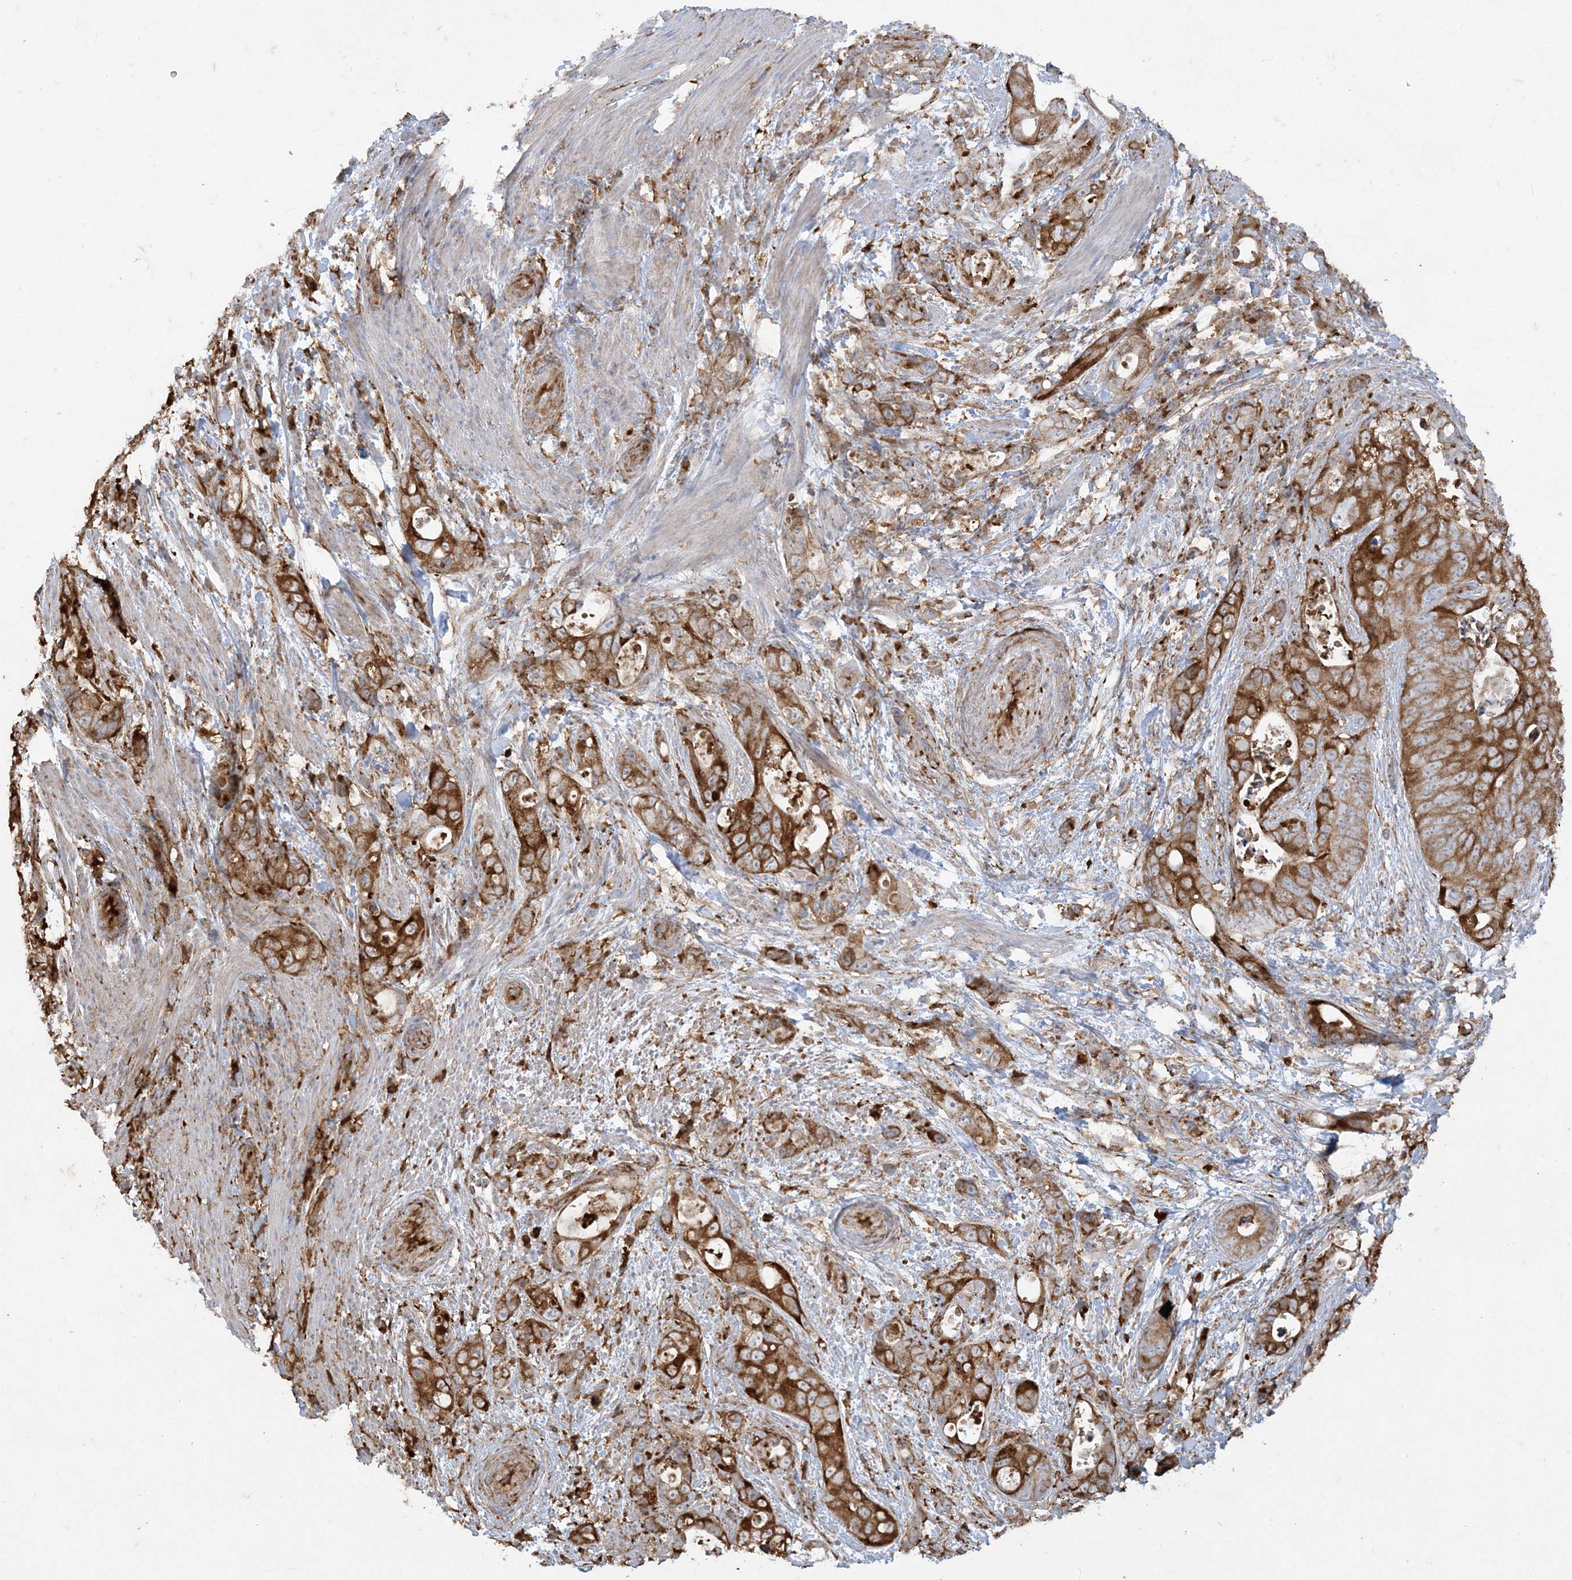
{"staining": {"intensity": "strong", "quantity": ">75%", "location": "cytoplasmic/membranous"}, "tissue": "stomach cancer", "cell_type": "Tumor cells", "image_type": "cancer", "snomed": [{"axis": "morphology", "description": "Adenocarcinoma, NOS"}, {"axis": "topography", "description": "Stomach"}], "caption": "An IHC image of neoplastic tissue is shown. Protein staining in brown highlights strong cytoplasmic/membranous positivity in stomach adenocarcinoma within tumor cells.", "gene": "DERL3", "patient": {"sex": "female", "age": 89}}